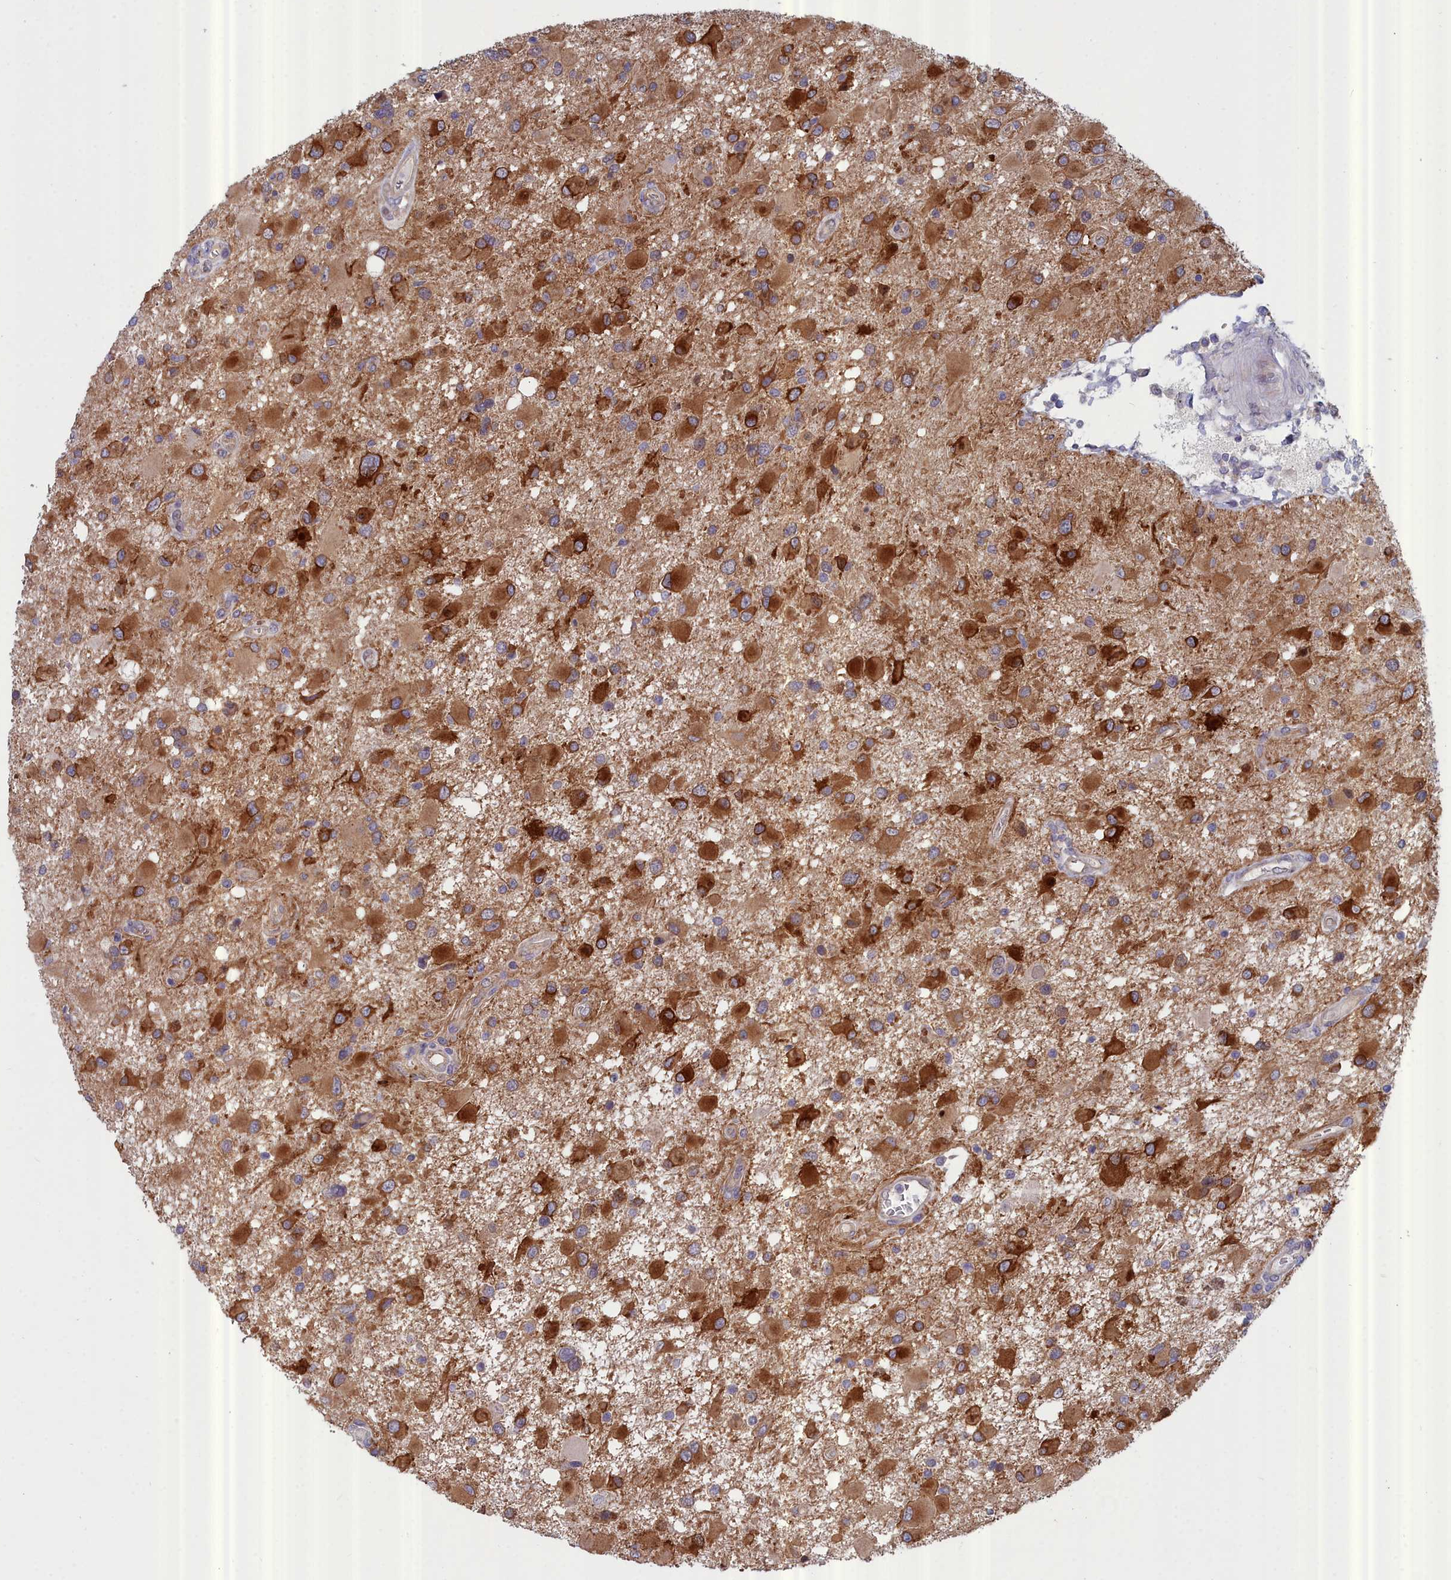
{"staining": {"intensity": "strong", "quantity": "25%-75%", "location": "cytoplasmic/membranous"}, "tissue": "glioma", "cell_type": "Tumor cells", "image_type": "cancer", "snomed": [{"axis": "morphology", "description": "Glioma, malignant, High grade"}, {"axis": "topography", "description": "Brain"}], "caption": "Immunohistochemistry (DAB (3,3'-diaminobenzidine)) staining of human glioma demonstrates strong cytoplasmic/membranous protein staining in about 25%-75% of tumor cells.", "gene": "RDX", "patient": {"sex": "male", "age": 53}}